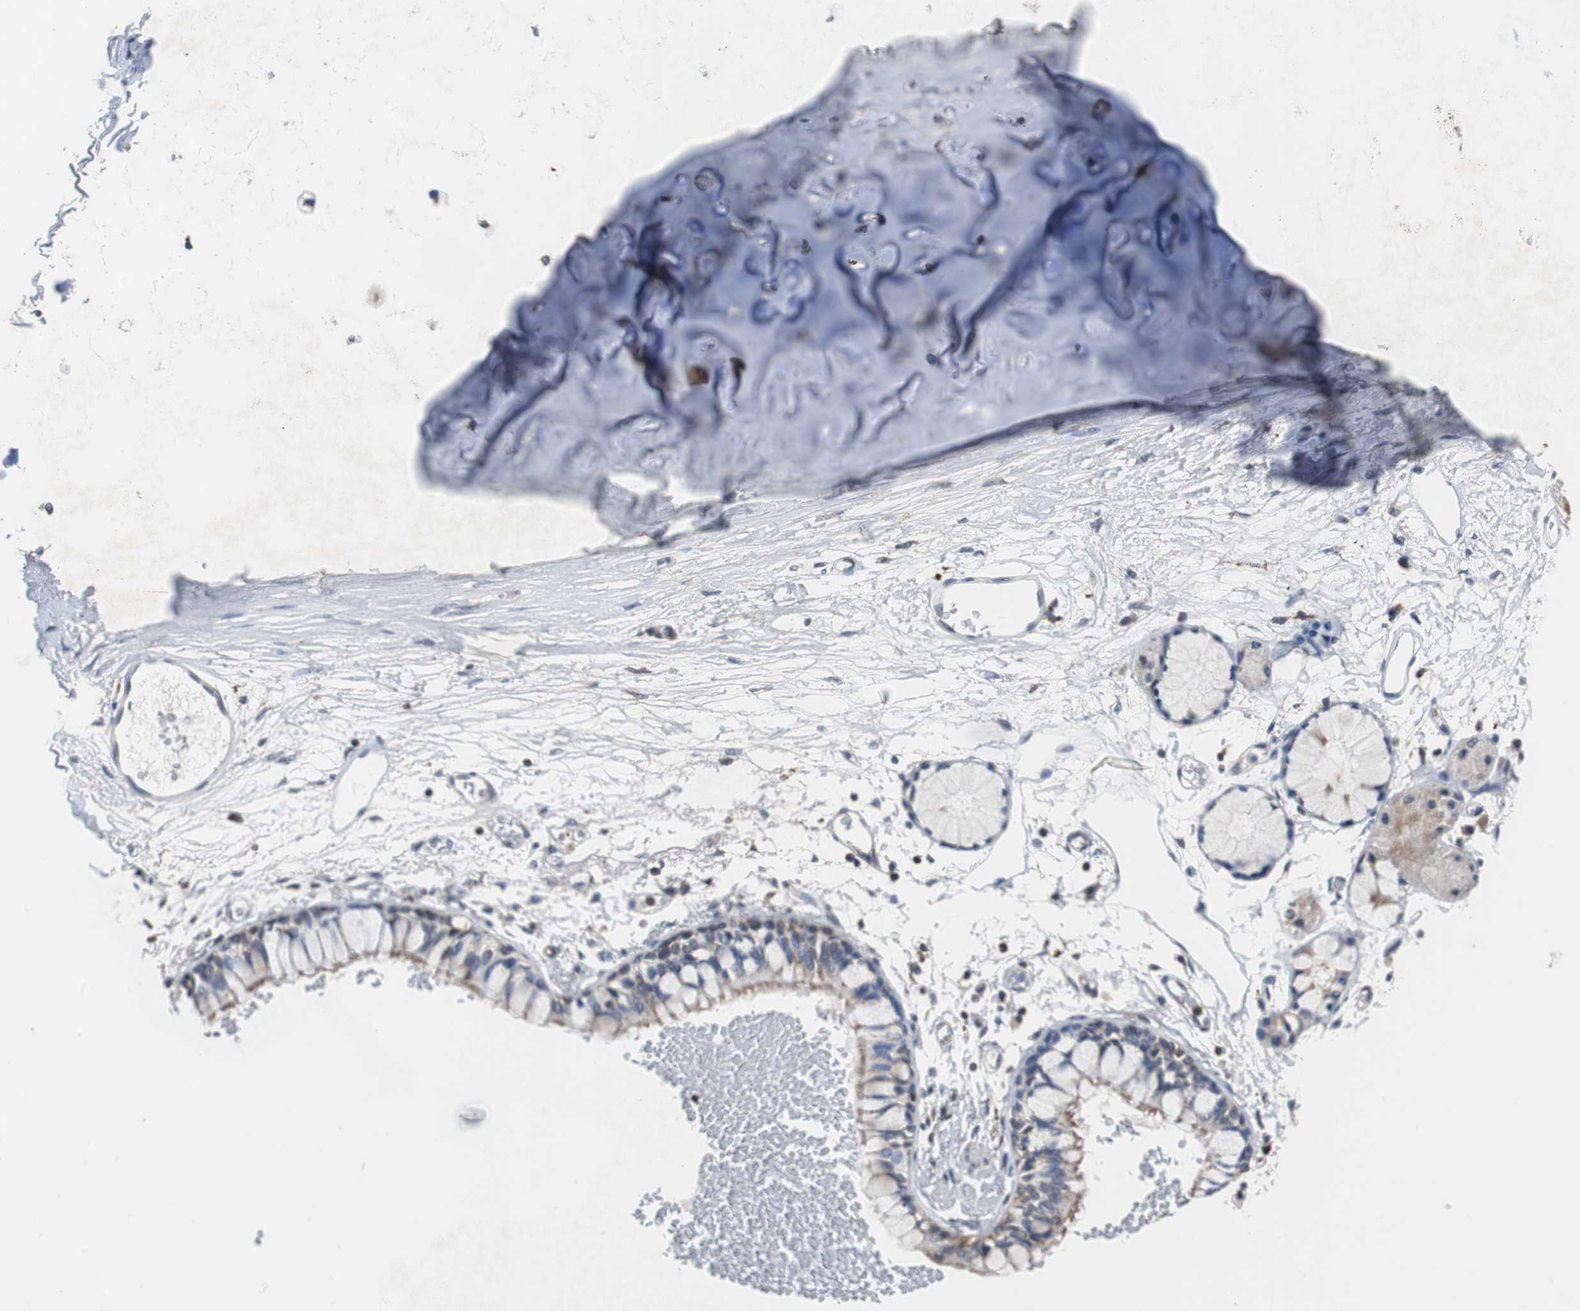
{"staining": {"intensity": "moderate", "quantity": "<25%", "location": "cytoplasmic/membranous"}, "tissue": "adipose tissue", "cell_type": "Adipocytes", "image_type": "normal", "snomed": [{"axis": "morphology", "description": "Normal tissue, NOS"}, {"axis": "topography", "description": "Cartilage tissue"}, {"axis": "topography", "description": "Bronchus"}], "caption": "Adipocytes reveal low levels of moderate cytoplasmic/membranous expression in about <25% of cells in normal adipose tissue.", "gene": "USP10", "patient": {"sex": "female", "age": 73}}